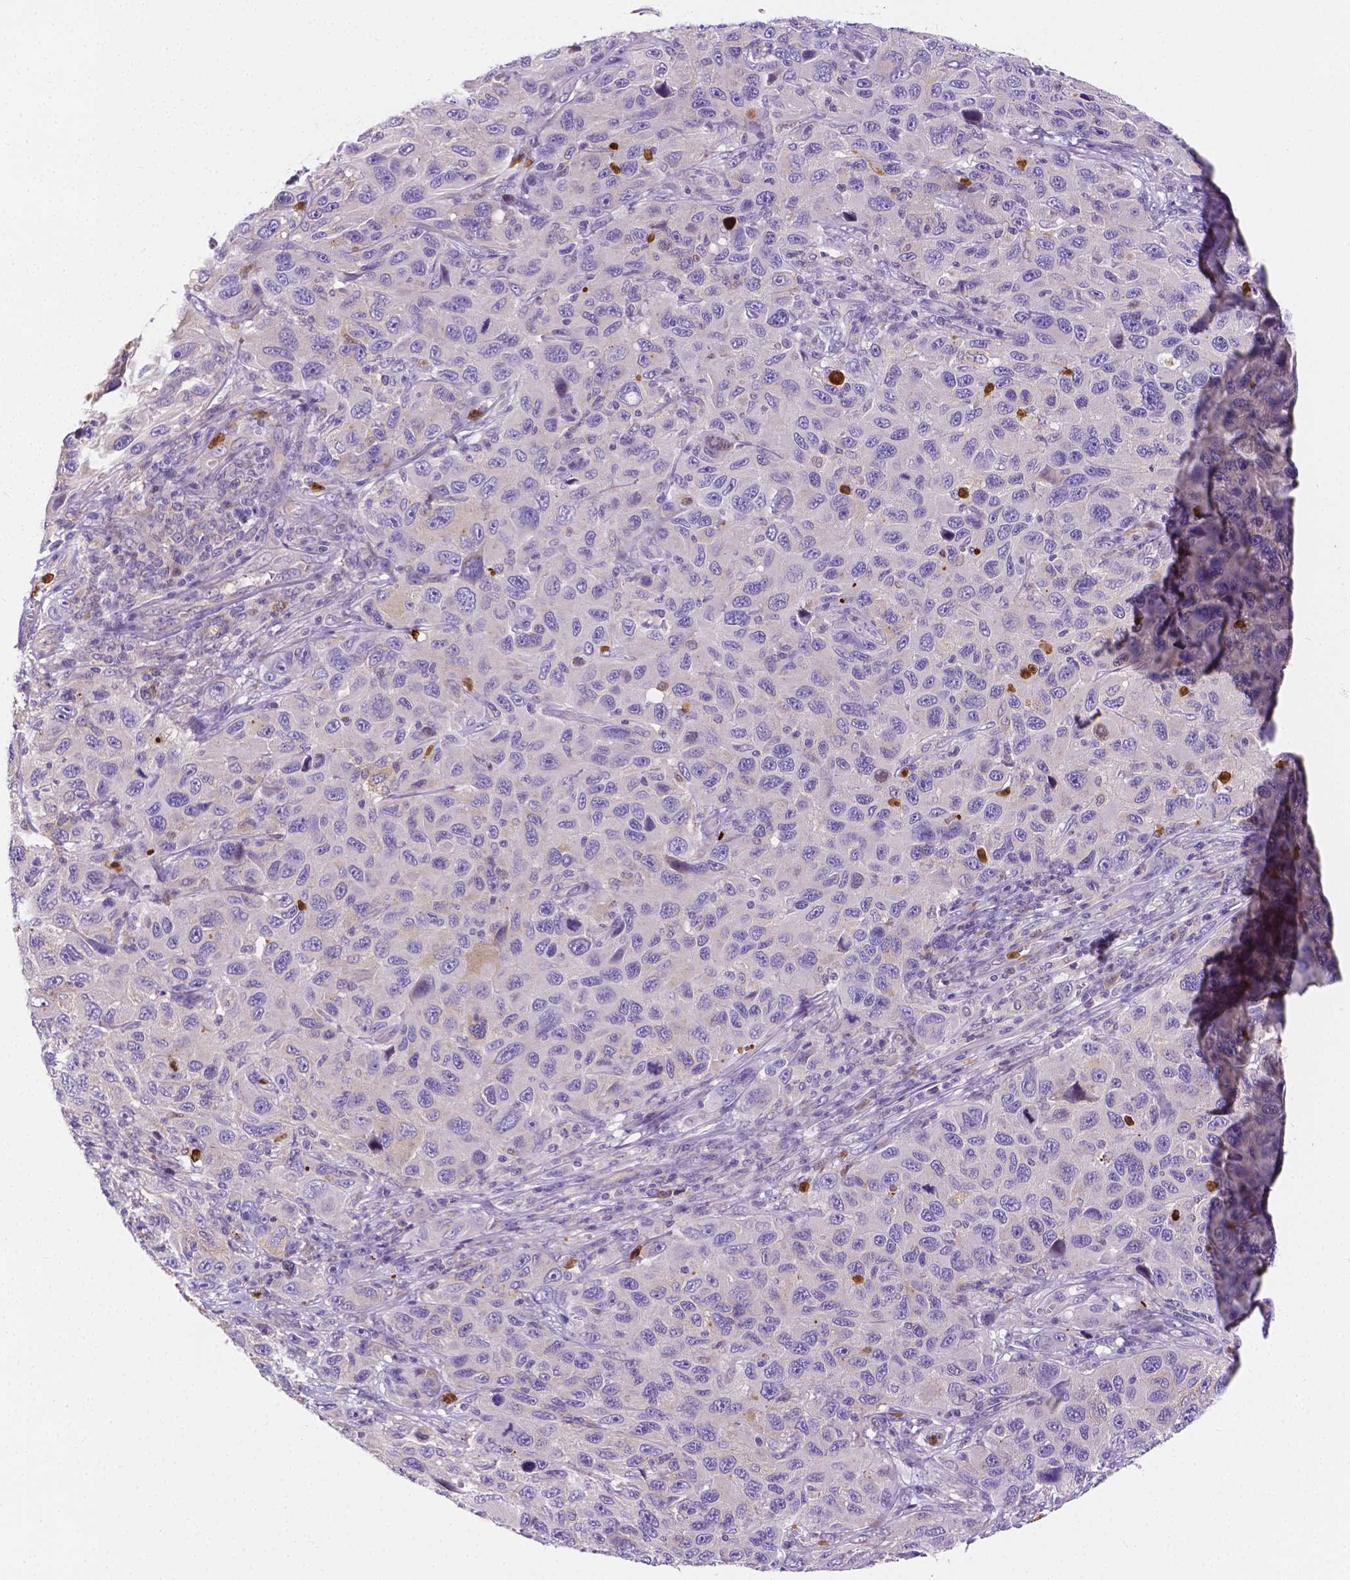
{"staining": {"intensity": "negative", "quantity": "none", "location": "none"}, "tissue": "melanoma", "cell_type": "Tumor cells", "image_type": "cancer", "snomed": [{"axis": "morphology", "description": "Malignant melanoma, NOS"}, {"axis": "topography", "description": "Skin"}], "caption": "Tumor cells show no significant protein positivity in malignant melanoma. Nuclei are stained in blue.", "gene": "ZNRD2", "patient": {"sex": "male", "age": 53}}